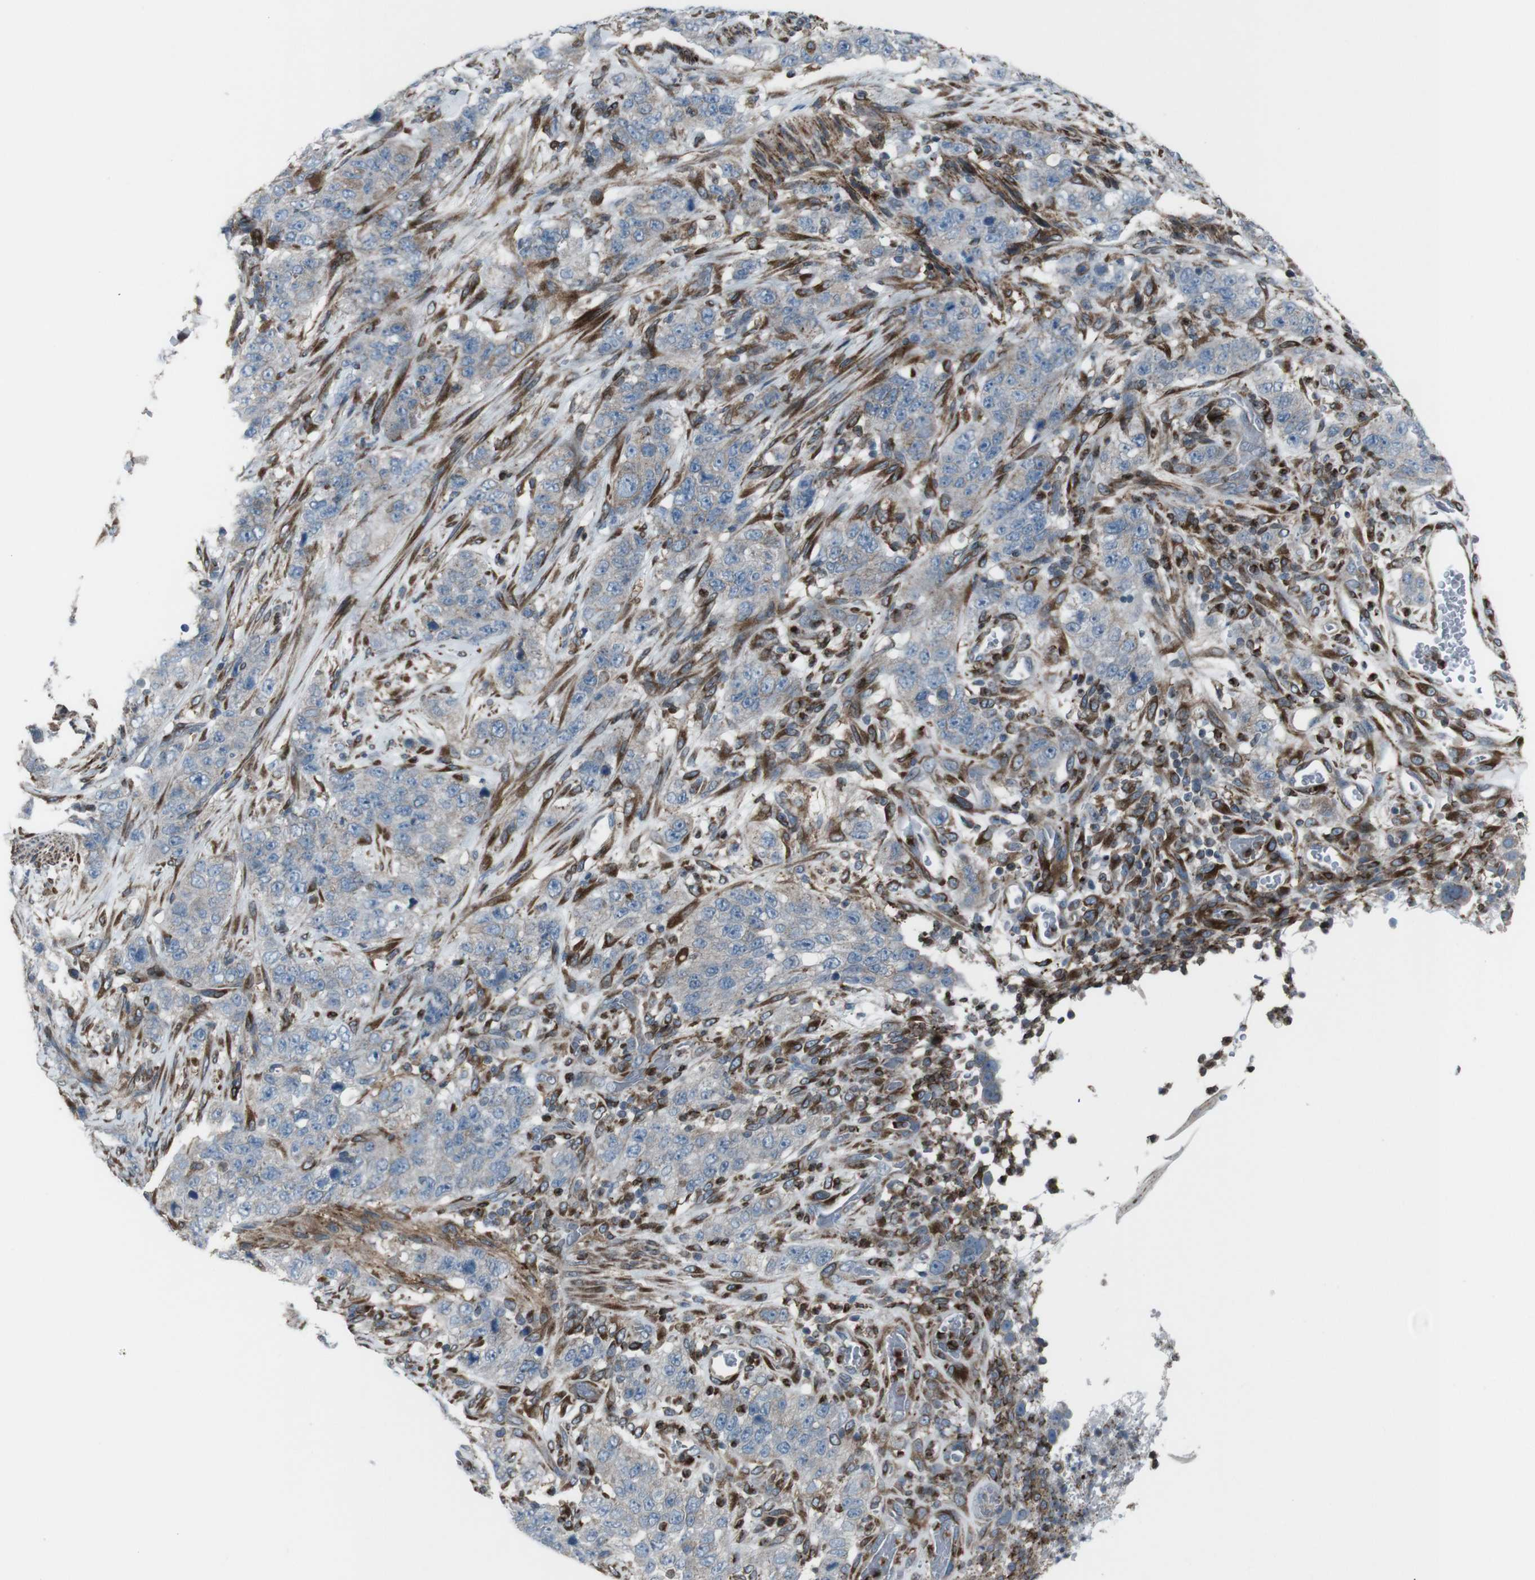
{"staining": {"intensity": "weak", "quantity": "<25%", "location": "cytoplasmic/membranous"}, "tissue": "stomach cancer", "cell_type": "Tumor cells", "image_type": "cancer", "snomed": [{"axis": "morphology", "description": "Adenocarcinoma, NOS"}, {"axis": "topography", "description": "Stomach"}], "caption": "Immunohistochemistry (IHC) image of human stomach adenocarcinoma stained for a protein (brown), which demonstrates no expression in tumor cells.", "gene": "LNPK", "patient": {"sex": "male", "age": 48}}